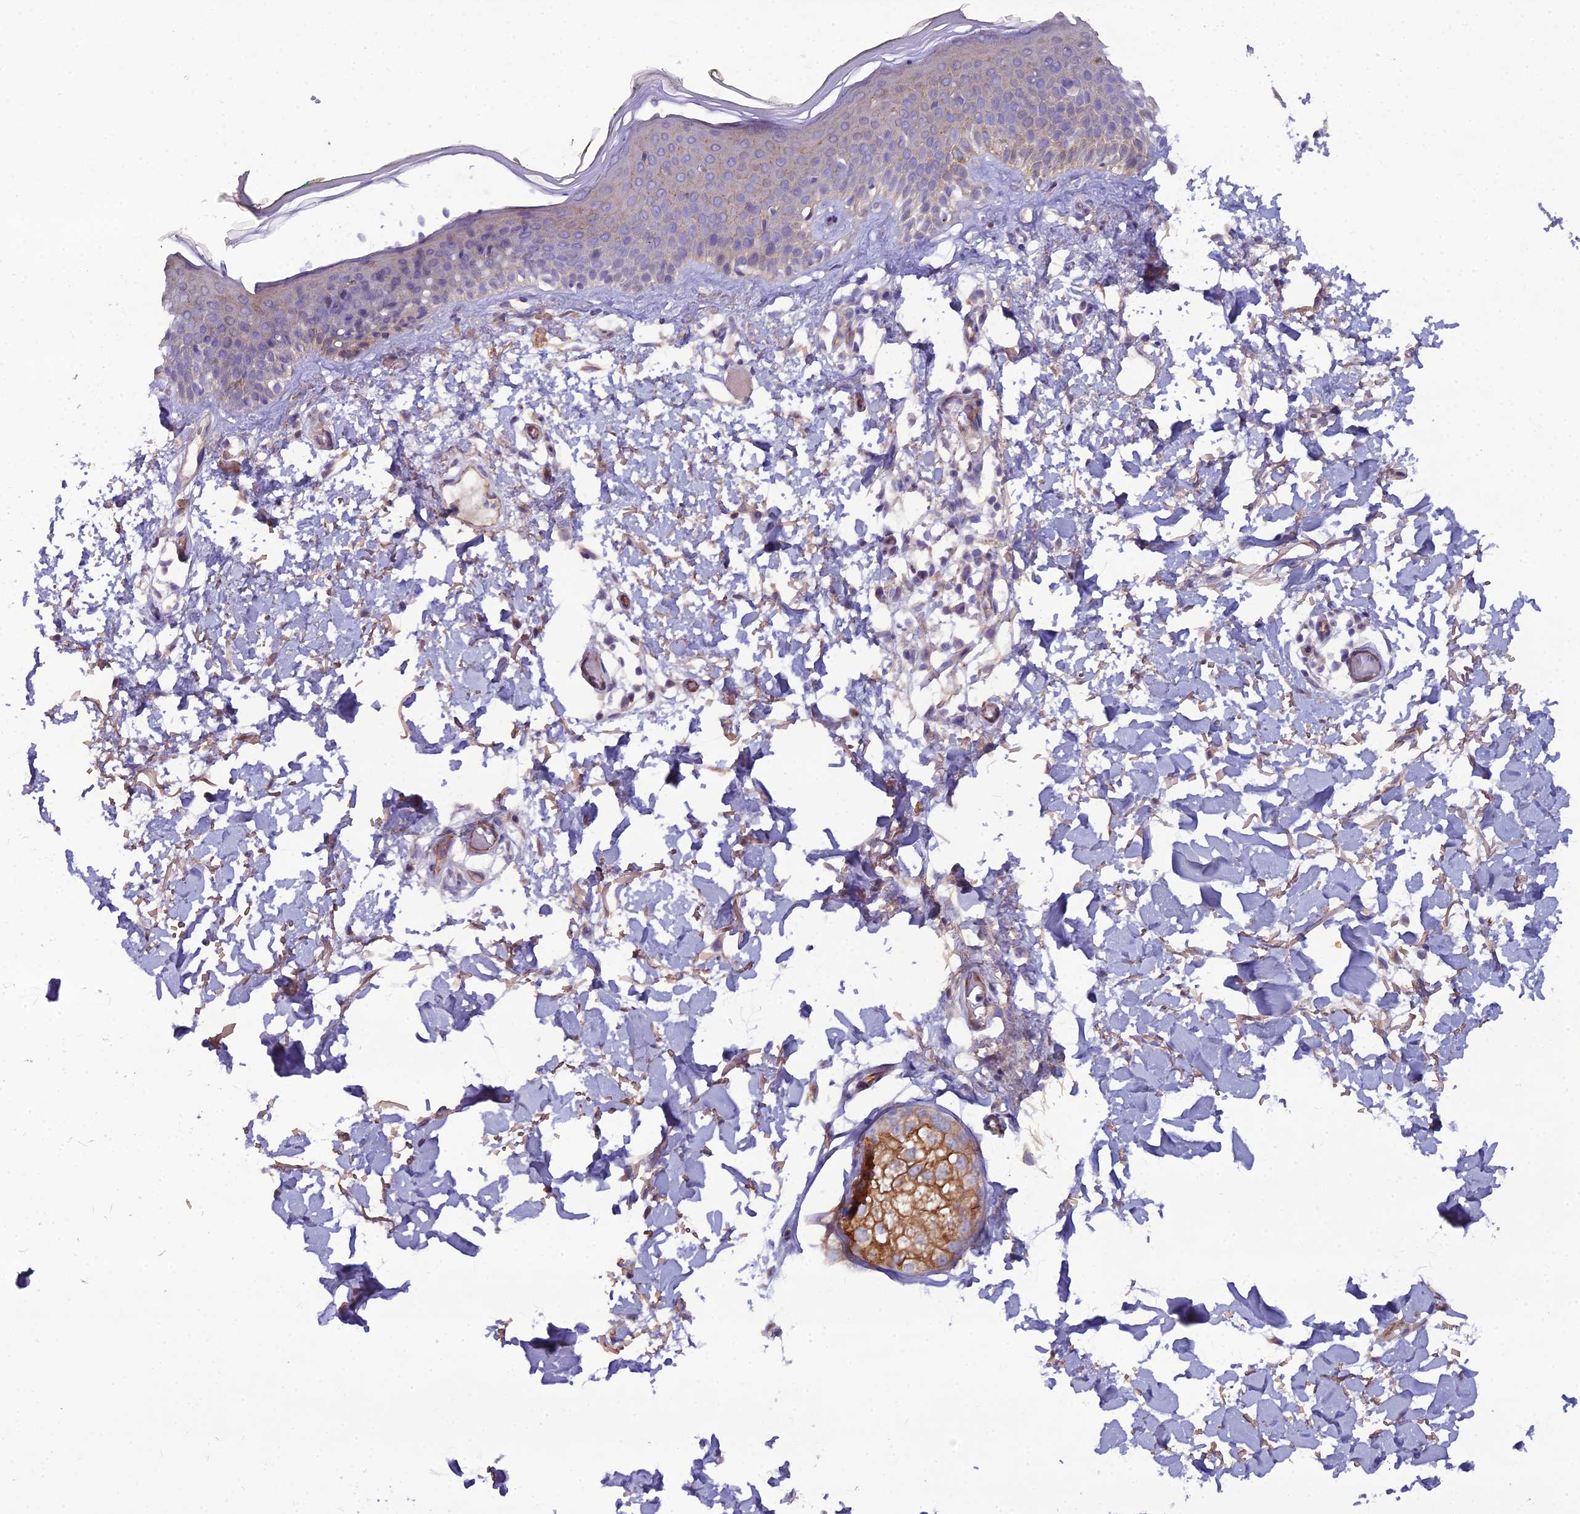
{"staining": {"intensity": "weak", "quantity": ">75%", "location": "cytoplasmic/membranous"}, "tissue": "skin", "cell_type": "Fibroblasts", "image_type": "normal", "snomed": [{"axis": "morphology", "description": "Normal tissue, NOS"}, {"axis": "topography", "description": "Skin"}], "caption": "Immunohistochemistry photomicrograph of unremarkable skin: human skin stained using immunohistochemistry exhibits low levels of weak protein expression localized specifically in the cytoplasmic/membranous of fibroblasts, appearing as a cytoplasmic/membranous brown color.", "gene": "CFAP47", "patient": {"sex": "male", "age": 62}}